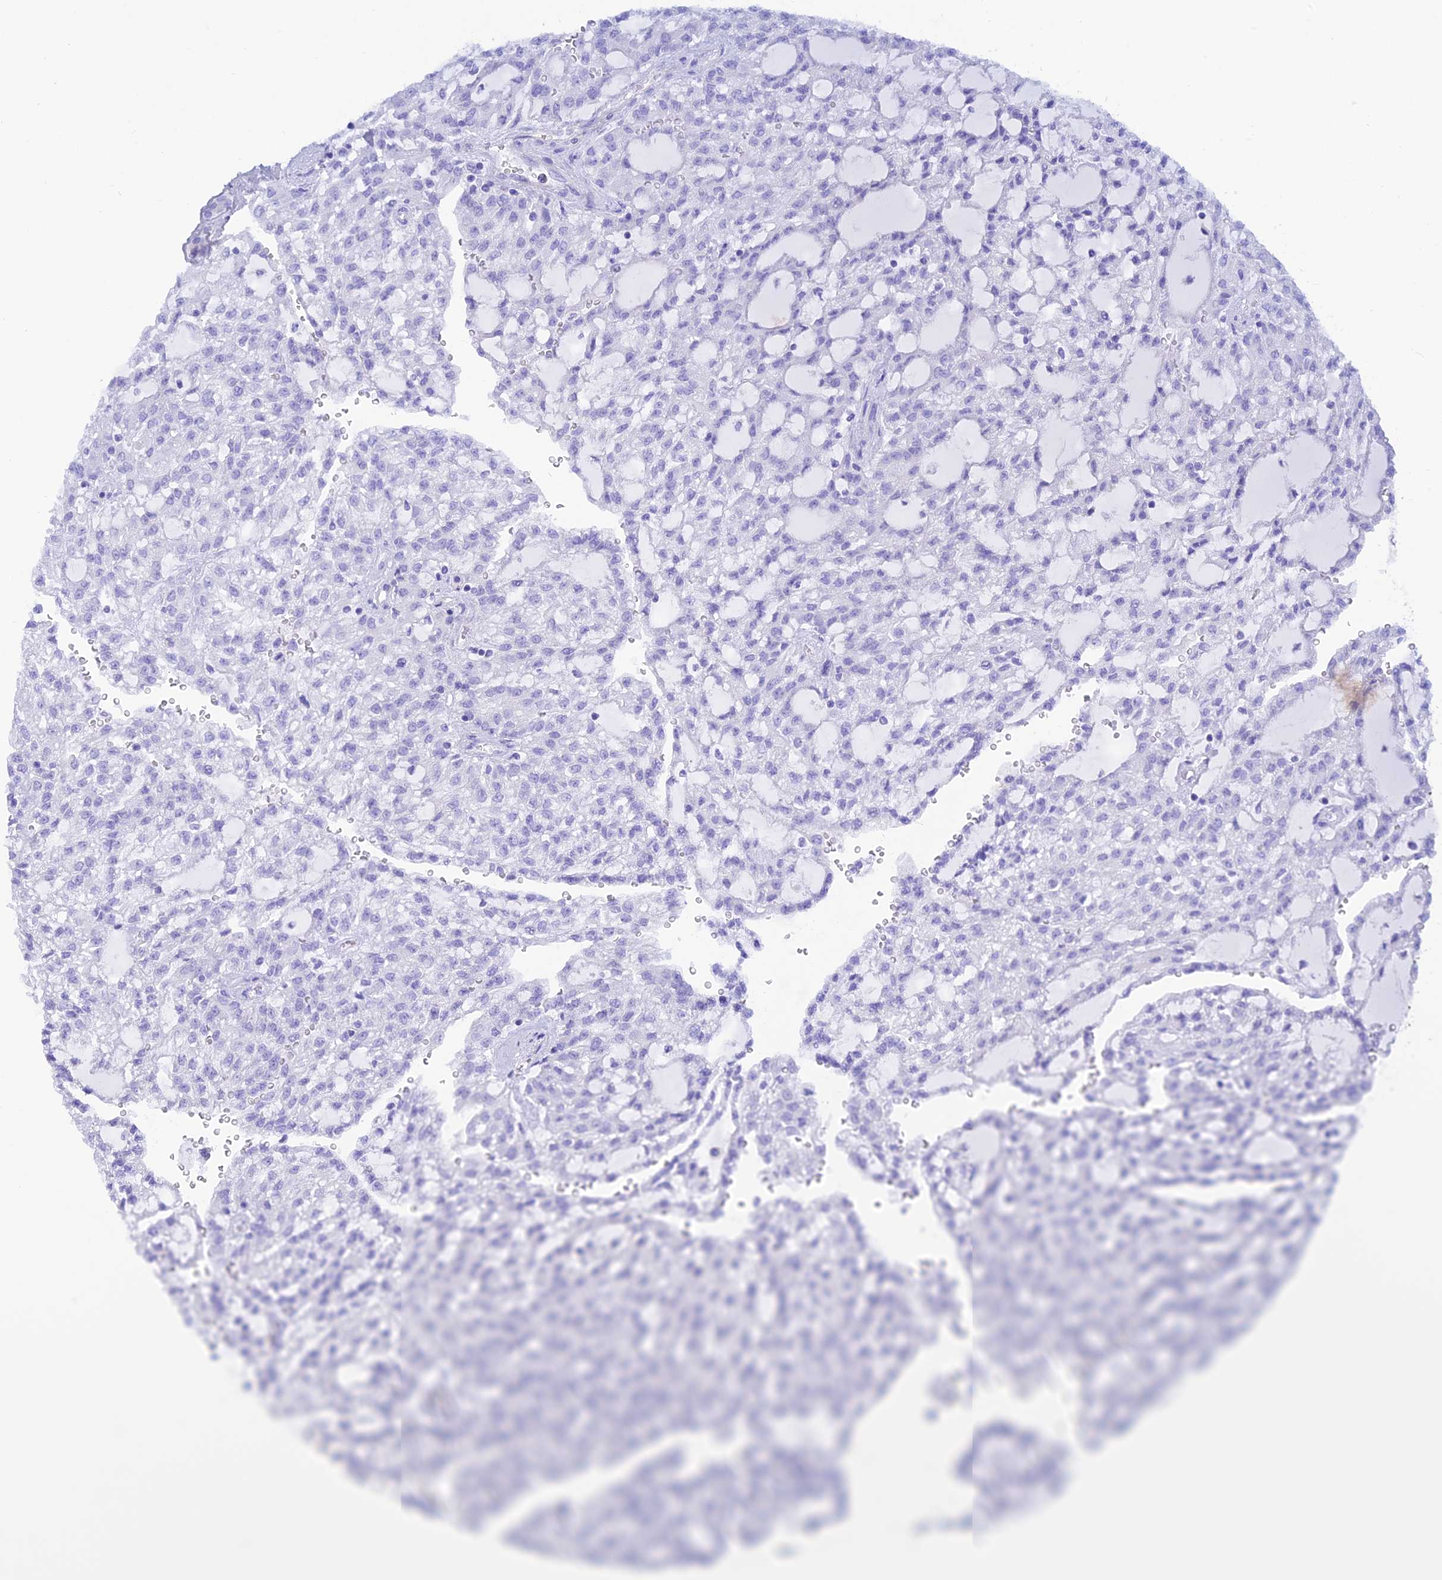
{"staining": {"intensity": "negative", "quantity": "none", "location": "none"}, "tissue": "renal cancer", "cell_type": "Tumor cells", "image_type": "cancer", "snomed": [{"axis": "morphology", "description": "Adenocarcinoma, NOS"}, {"axis": "topography", "description": "Kidney"}], "caption": "A high-resolution image shows immunohistochemistry staining of adenocarcinoma (renal), which displays no significant positivity in tumor cells.", "gene": "PRNP", "patient": {"sex": "male", "age": 63}}